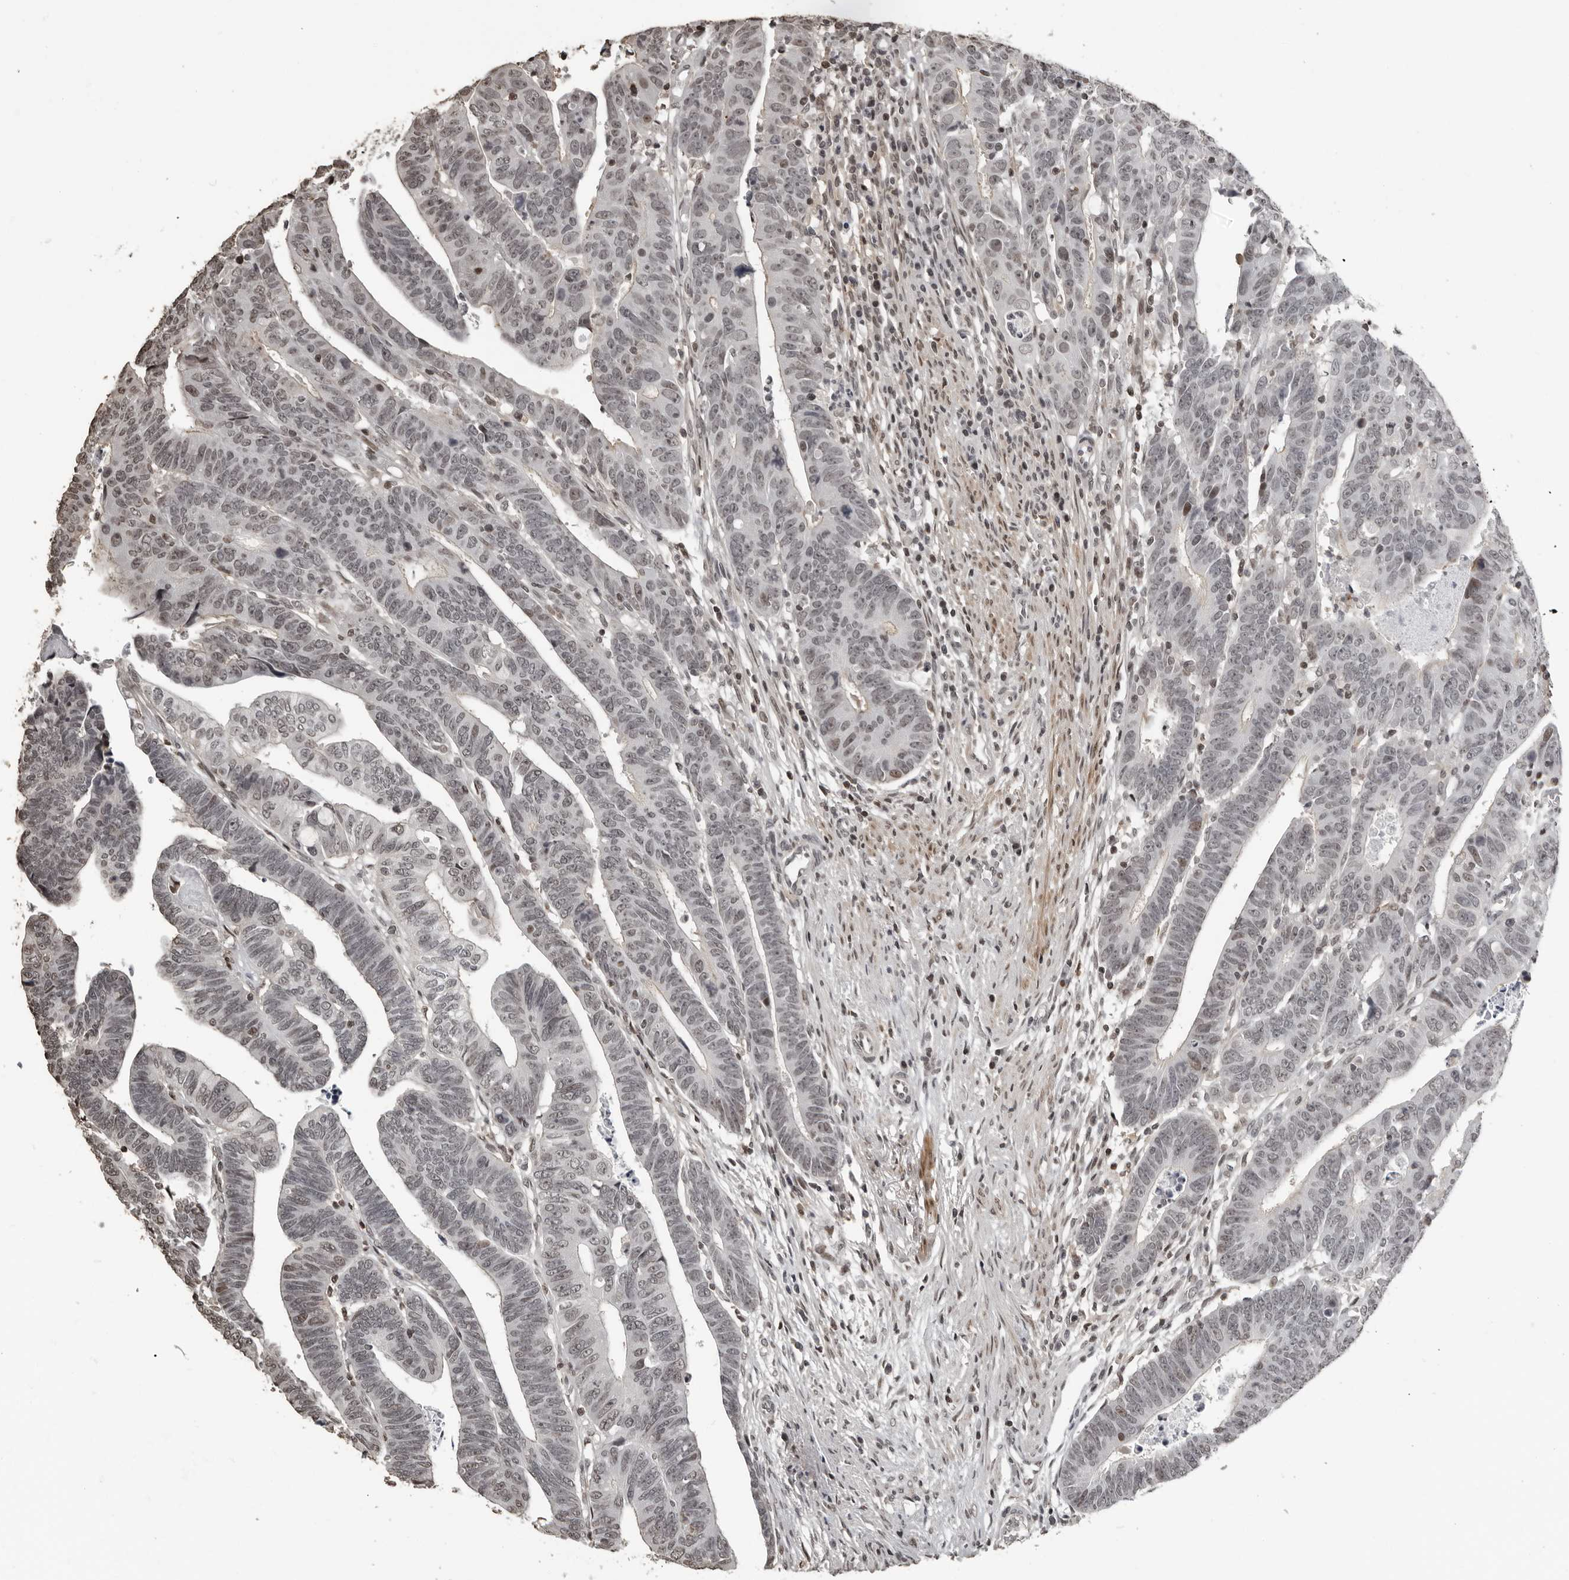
{"staining": {"intensity": "weak", "quantity": "<25%", "location": "nuclear"}, "tissue": "colorectal cancer", "cell_type": "Tumor cells", "image_type": "cancer", "snomed": [{"axis": "morphology", "description": "Adenocarcinoma, NOS"}, {"axis": "topography", "description": "Rectum"}], "caption": "Histopathology image shows no protein staining in tumor cells of colorectal cancer tissue.", "gene": "ORC1", "patient": {"sex": "female", "age": 65}}